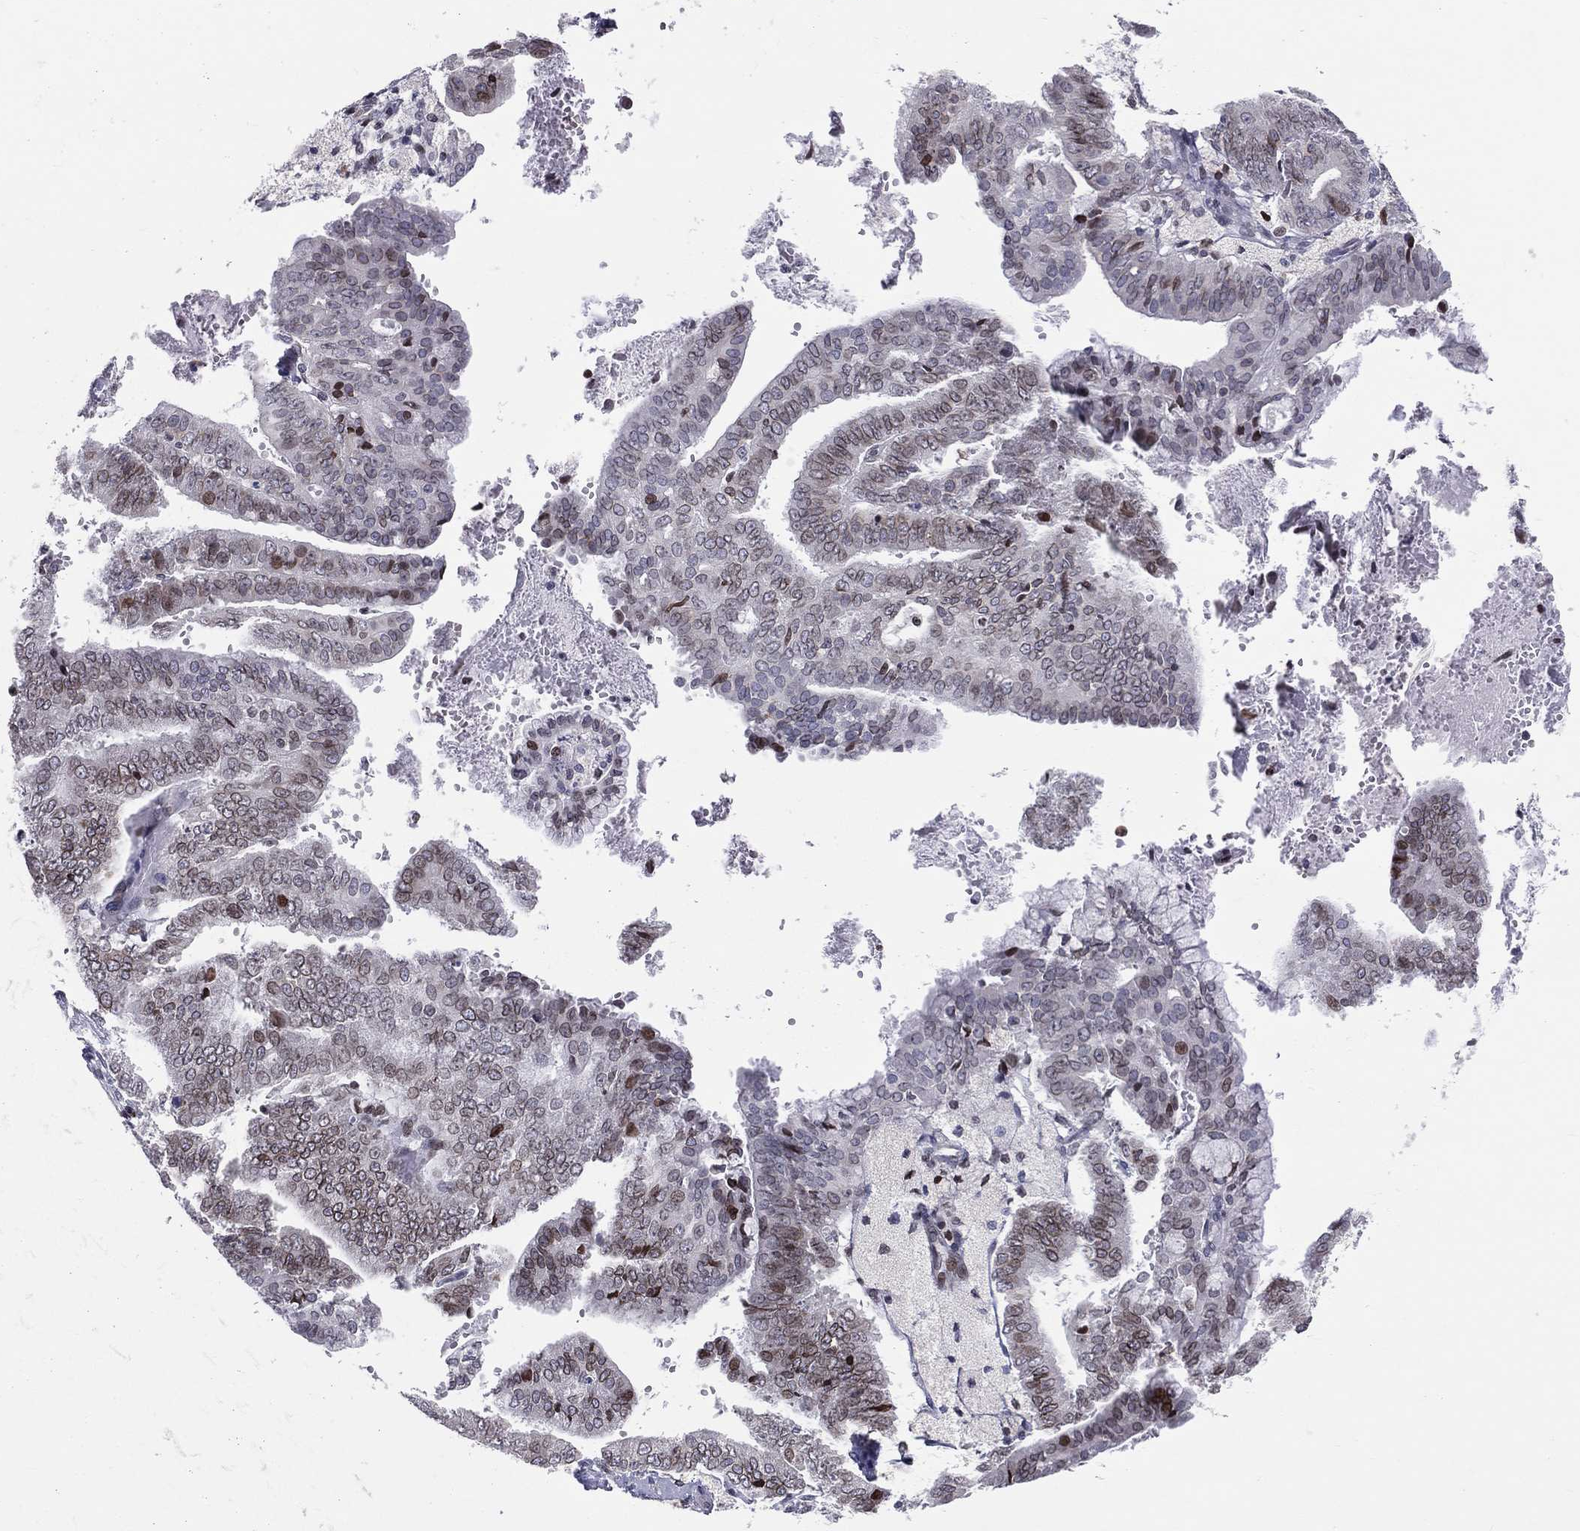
{"staining": {"intensity": "moderate", "quantity": "<25%", "location": "nuclear"}, "tissue": "endometrial cancer", "cell_type": "Tumor cells", "image_type": "cancer", "snomed": [{"axis": "morphology", "description": "Adenocarcinoma, NOS"}, {"axis": "topography", "description": "Endometrium"}], "caption": "High-power microscopy captured an immunohistochemistry photomicrograph of adenocarcinoma (endometrial), revealing moderate nuclear positivity in approximately <25% of tumor cells.", "gene": "DBF4B", "patient": {"sex": "female", "age": 63}}